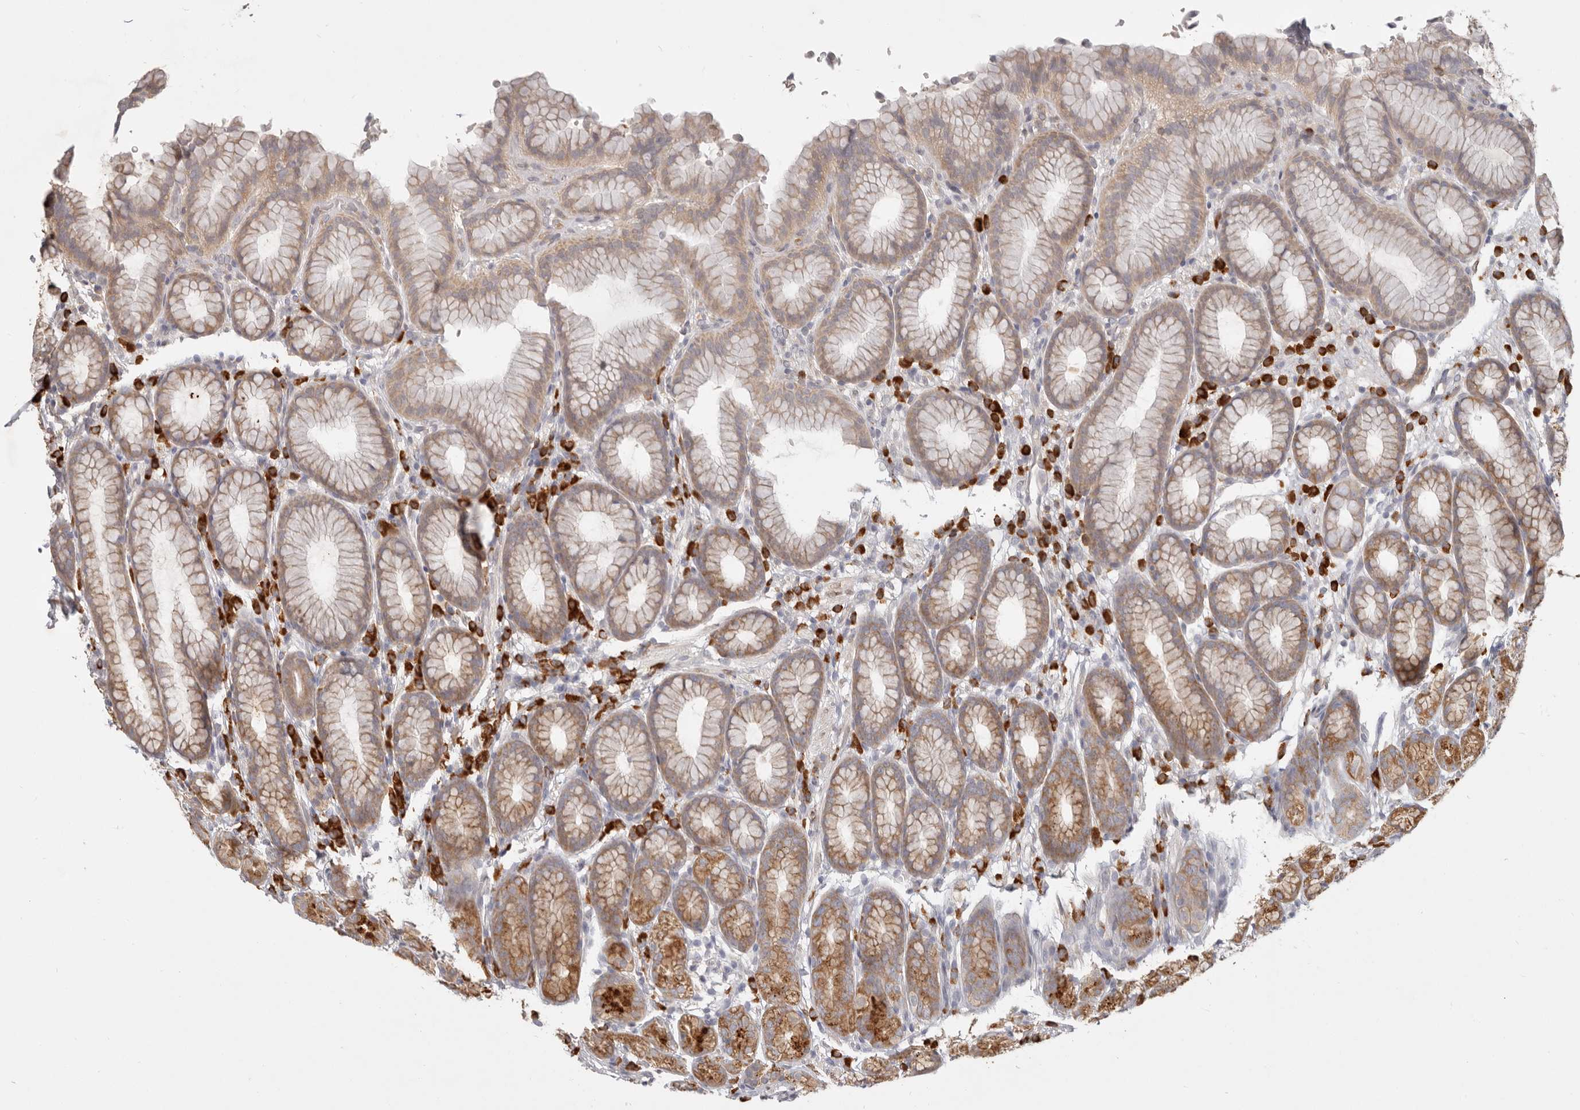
{"staining": {"intensity": "moderate", "quantity": "25%-75%", "location": "cytoplasmic/membranous"}, "tissue": "stomach", "cell_type": "Glandular cells", "image_type": "normal", "snomed": [{"axis": "morphology", "description": "Normal tissue, NOS"}, {"axis": "topography", "description": "Stomach"}], "caption": "Immunohistochemistry of benign stomach shows medium levels of moderate cytoplasmic/membranous positivity in approximately 25%-75% of glandular cells.", "gene": "PABPC4", "patient": {"sex": "male", "age": 42}}